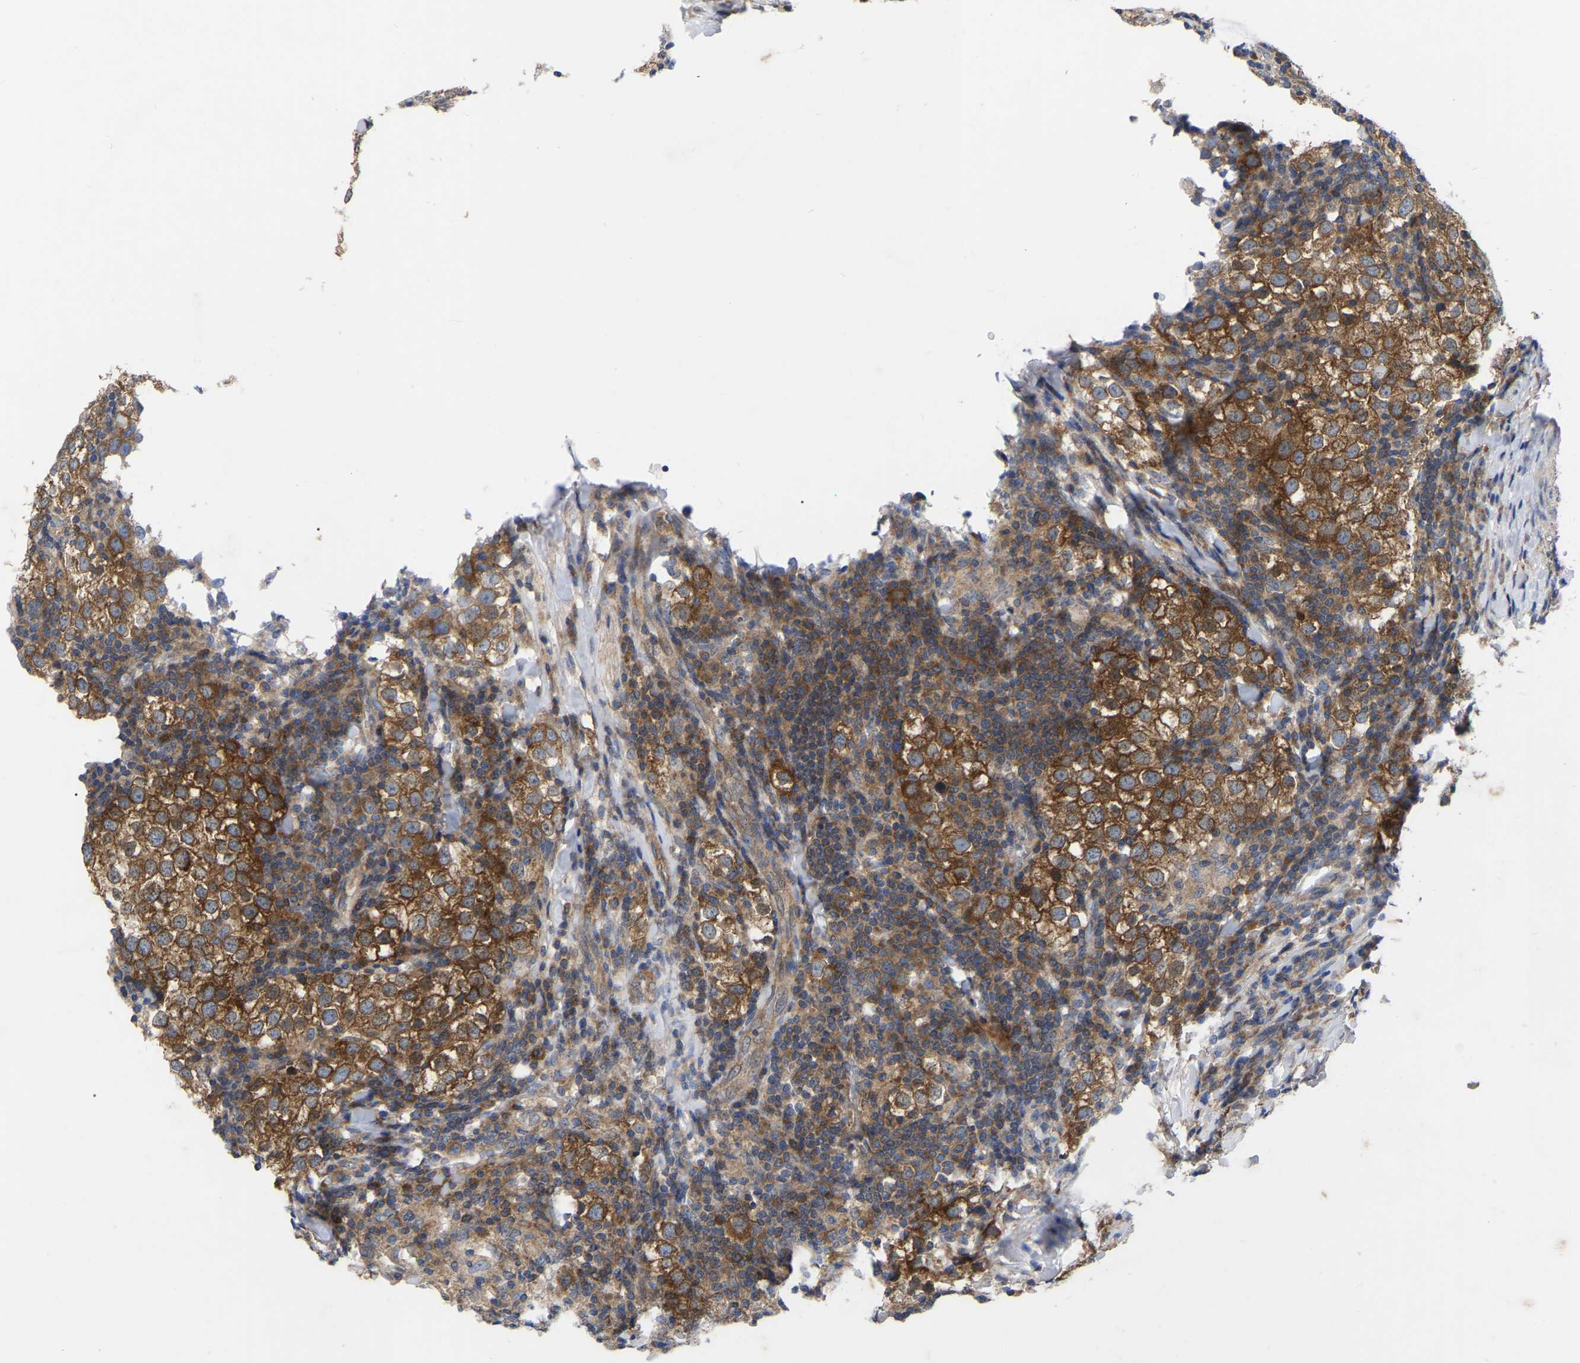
{"staining": {"intensity": "strong", "quantity": ">75%", "location": "cytoplasmic/membranous"}, "tissue": "testis cancer", "cell_type": "Tumor cells", "image_type": "cancer", "snomed": [{"axis": "morphology", "description": "Seminoma, NOS"}, {"axis": "morphology", "description": "Carcinoma, Embryonal, NOS"}, {"axis": "topography", "description": "Testis"}], "caption": "Tumor cells show high levels of strong cytoplasmic/membranous expression in approximately >75% of cells in testis seminoma. (DAB = brown stain, brightfield microscopy at high magnification).", "gene": "TCP1", "patient": {"sex": "male", "age": 36}}